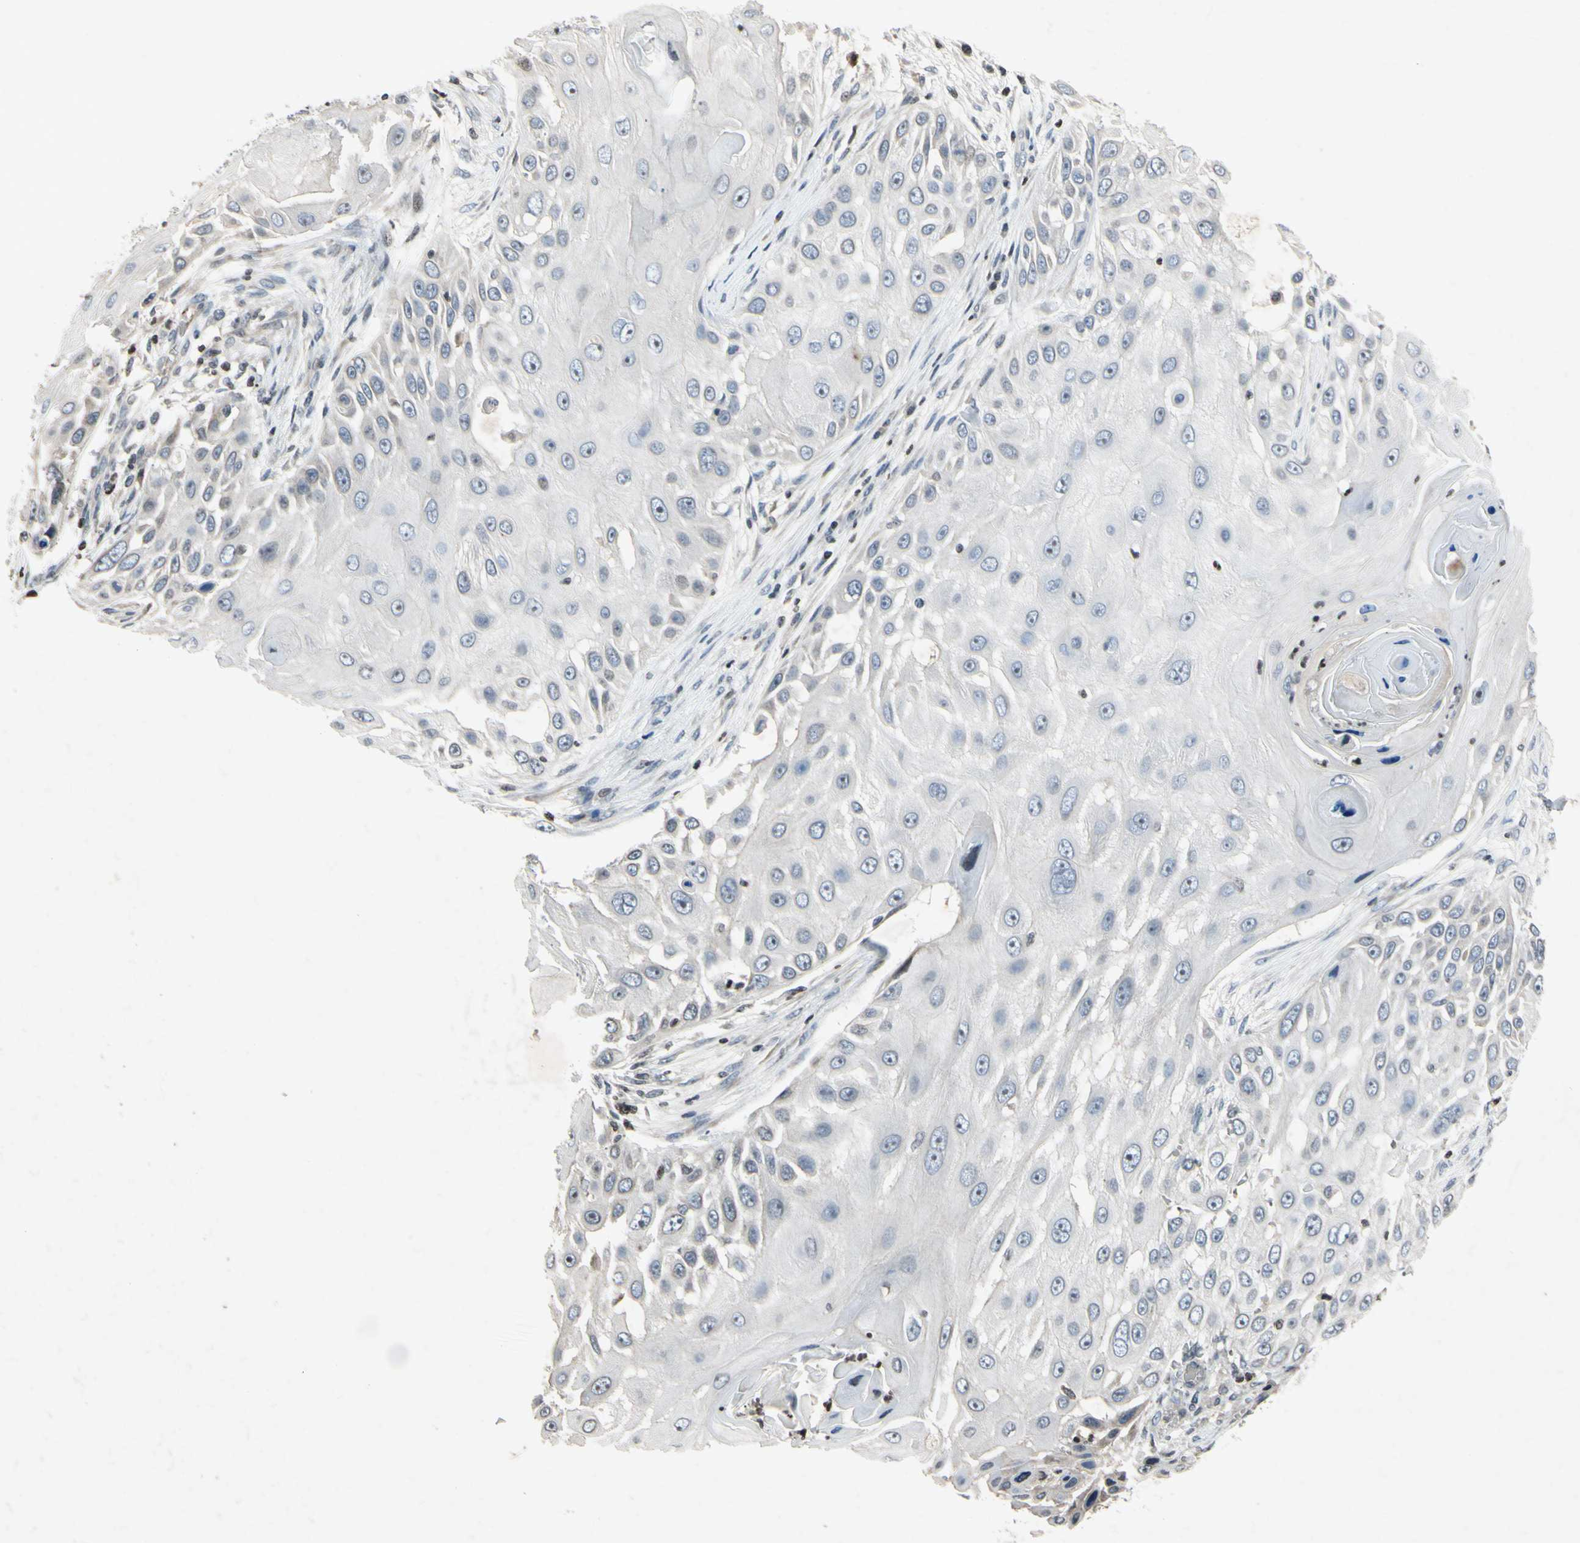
{"staining": {"intensity": "negative", "quantity": "none", "location": "none"}, "tissue": "skin cancer", "cell_type": "Tumor cells", "image_type": "cancer", "snomed": [{"axis": "morphology", "description": "Squamous cell carcinoma, NOS"}, {"axis": "topography", "description": "Skin"}], "caption": "Immunohistochemistry (IHC) micrograph of skin cancer stained for a protein (brown), which reveals no positivity in tumor cells.", "gene": "ARG1", "patient": {"sex": "female", "age": 44}}